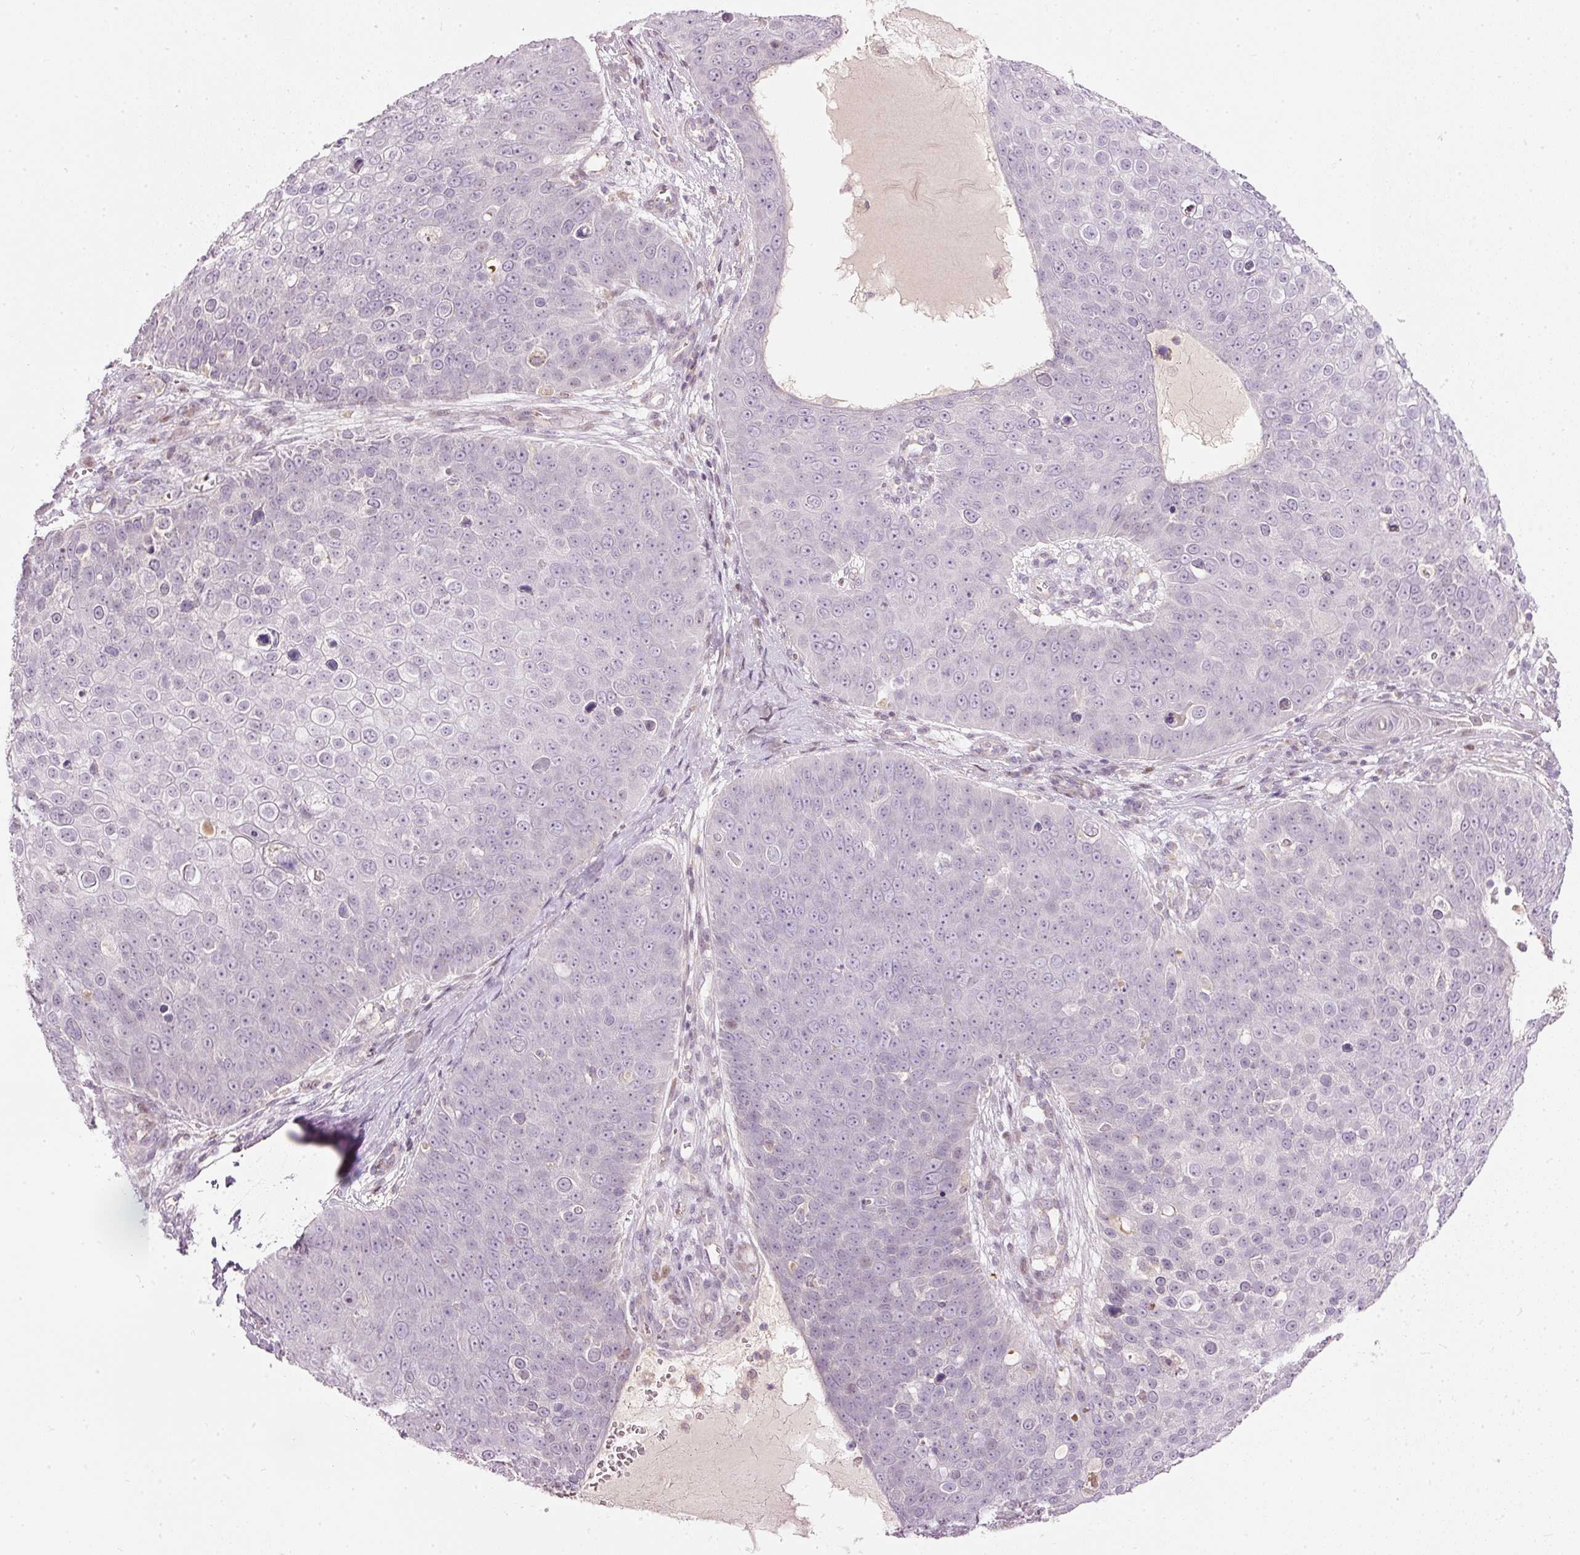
{"staining": {"intensity": "negative", "quantity": "none", "location": "none"}, "tissue": "skin cancer", "cell_type": "Tumor cells", "image_type": "cancer", "snomed": [{"axis": "morphology", "description": "Squamous cell carcinoma, NOS"}, {"axis": "topography", "description": "Skin"}], "caption": "A high-resolution image shows immunohistochemistry staining of squamous cell carcinoma (skin), which reveals no significant positivity in tumor cells.", "gene": "RNF39", "patient": {"sex": "male", "age": 71}}